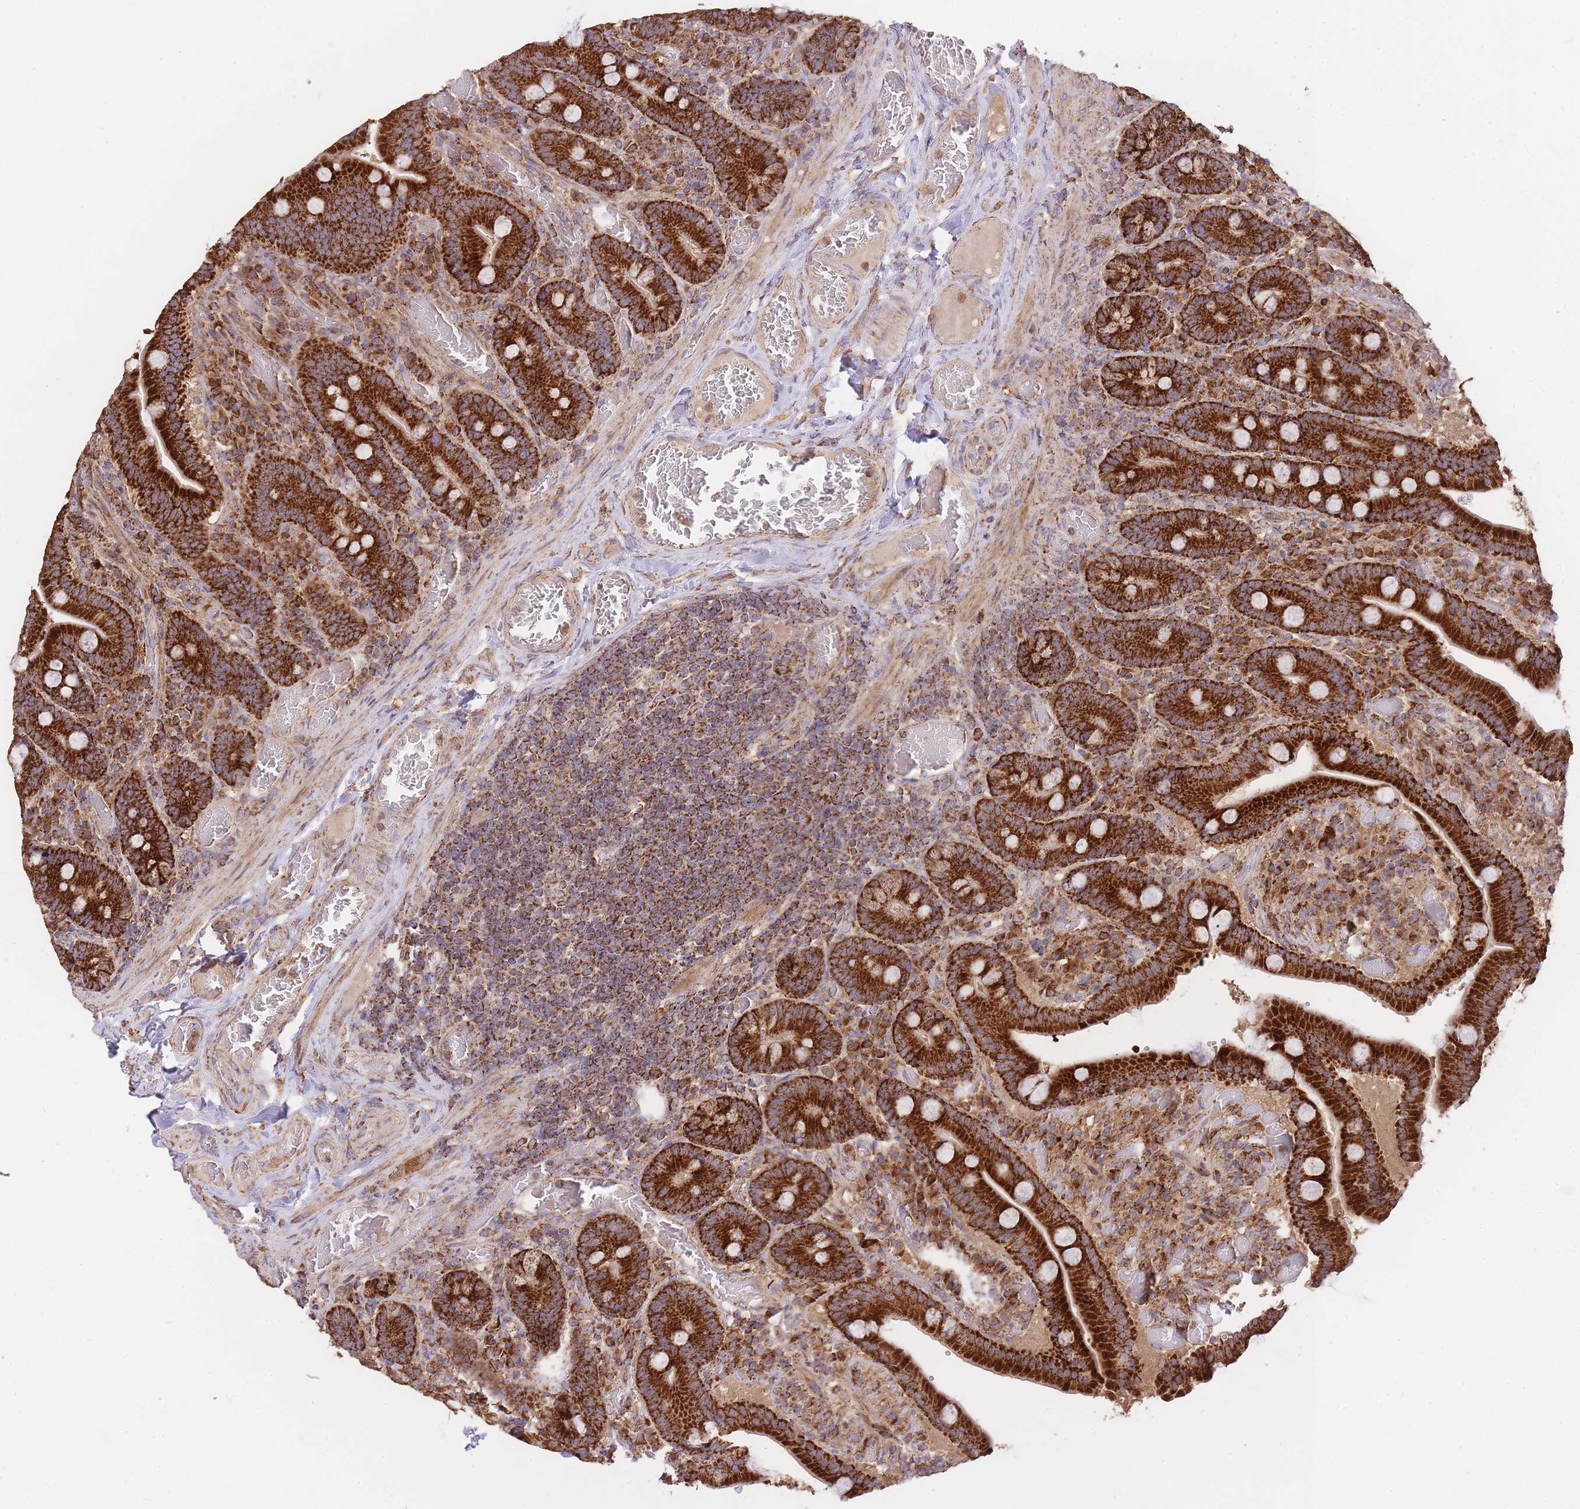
{"staining": {"intensity": "strong", "quantity": ">75%", "location": "cytoplasmic/membranous"}, "tissue": "duodenum", "cell_type": "Glandular cells", "image_type": "normal", "snomed": [{"axis": "morphology", "description": "Normal tissue, NOS"}, {"axis": "topography", "description": "Duodenum"}], "caption": "Brown immunohistochemical staining in benign duodenum reveals strong cytoplasmic/membranous staining in about >75% of glandular cells.", "gene": "PREP", "patient": {"sex": "female", "age": 62}}